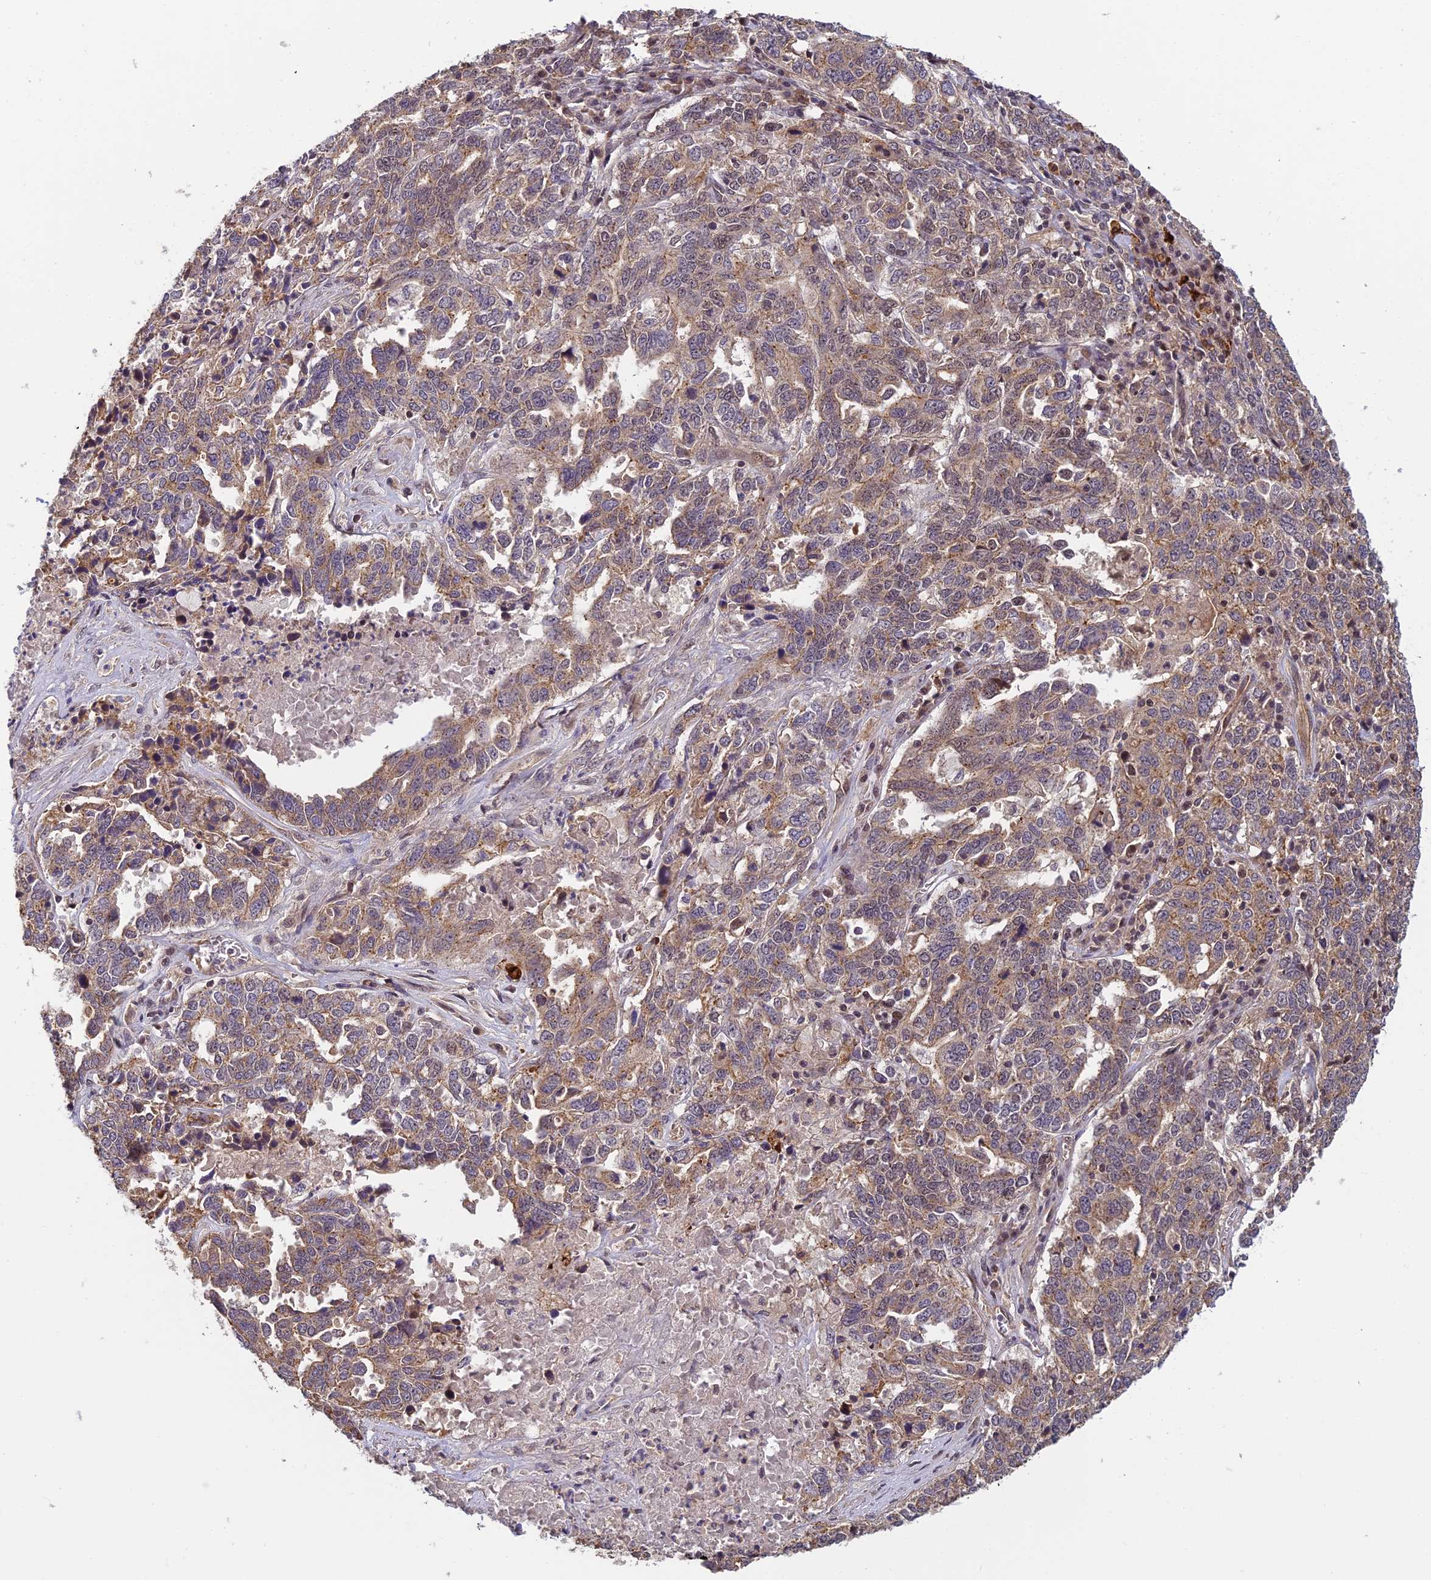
{"staining": {"intensity": "moderate", "quantity": ">75%", "location": "cytoplasmic/membranous"}, "tissue": "ovarian cancer", "cell_type": "Tumor cells", "image_type": "cancer", "snomed": [{"axis": "morphology", "description": "Carcinoma, endometroid"}, {"axis": "topography", "description": "Ovary"}], "caption": "Brown immunohistochemical staining in endometroid carcinoma (ovarian) demonstrates moderate cytoplasmic/membranous positivity in about >75% of tumor cells. The staining is performed using DAB (3,3'-diaminobenzidine) brown chromogen to label protein expression. The nuclei are counter-stained blue using hematoxylin.", "gene": "PIKFYVE", "patient": {"sex": "female", "age": 62}}